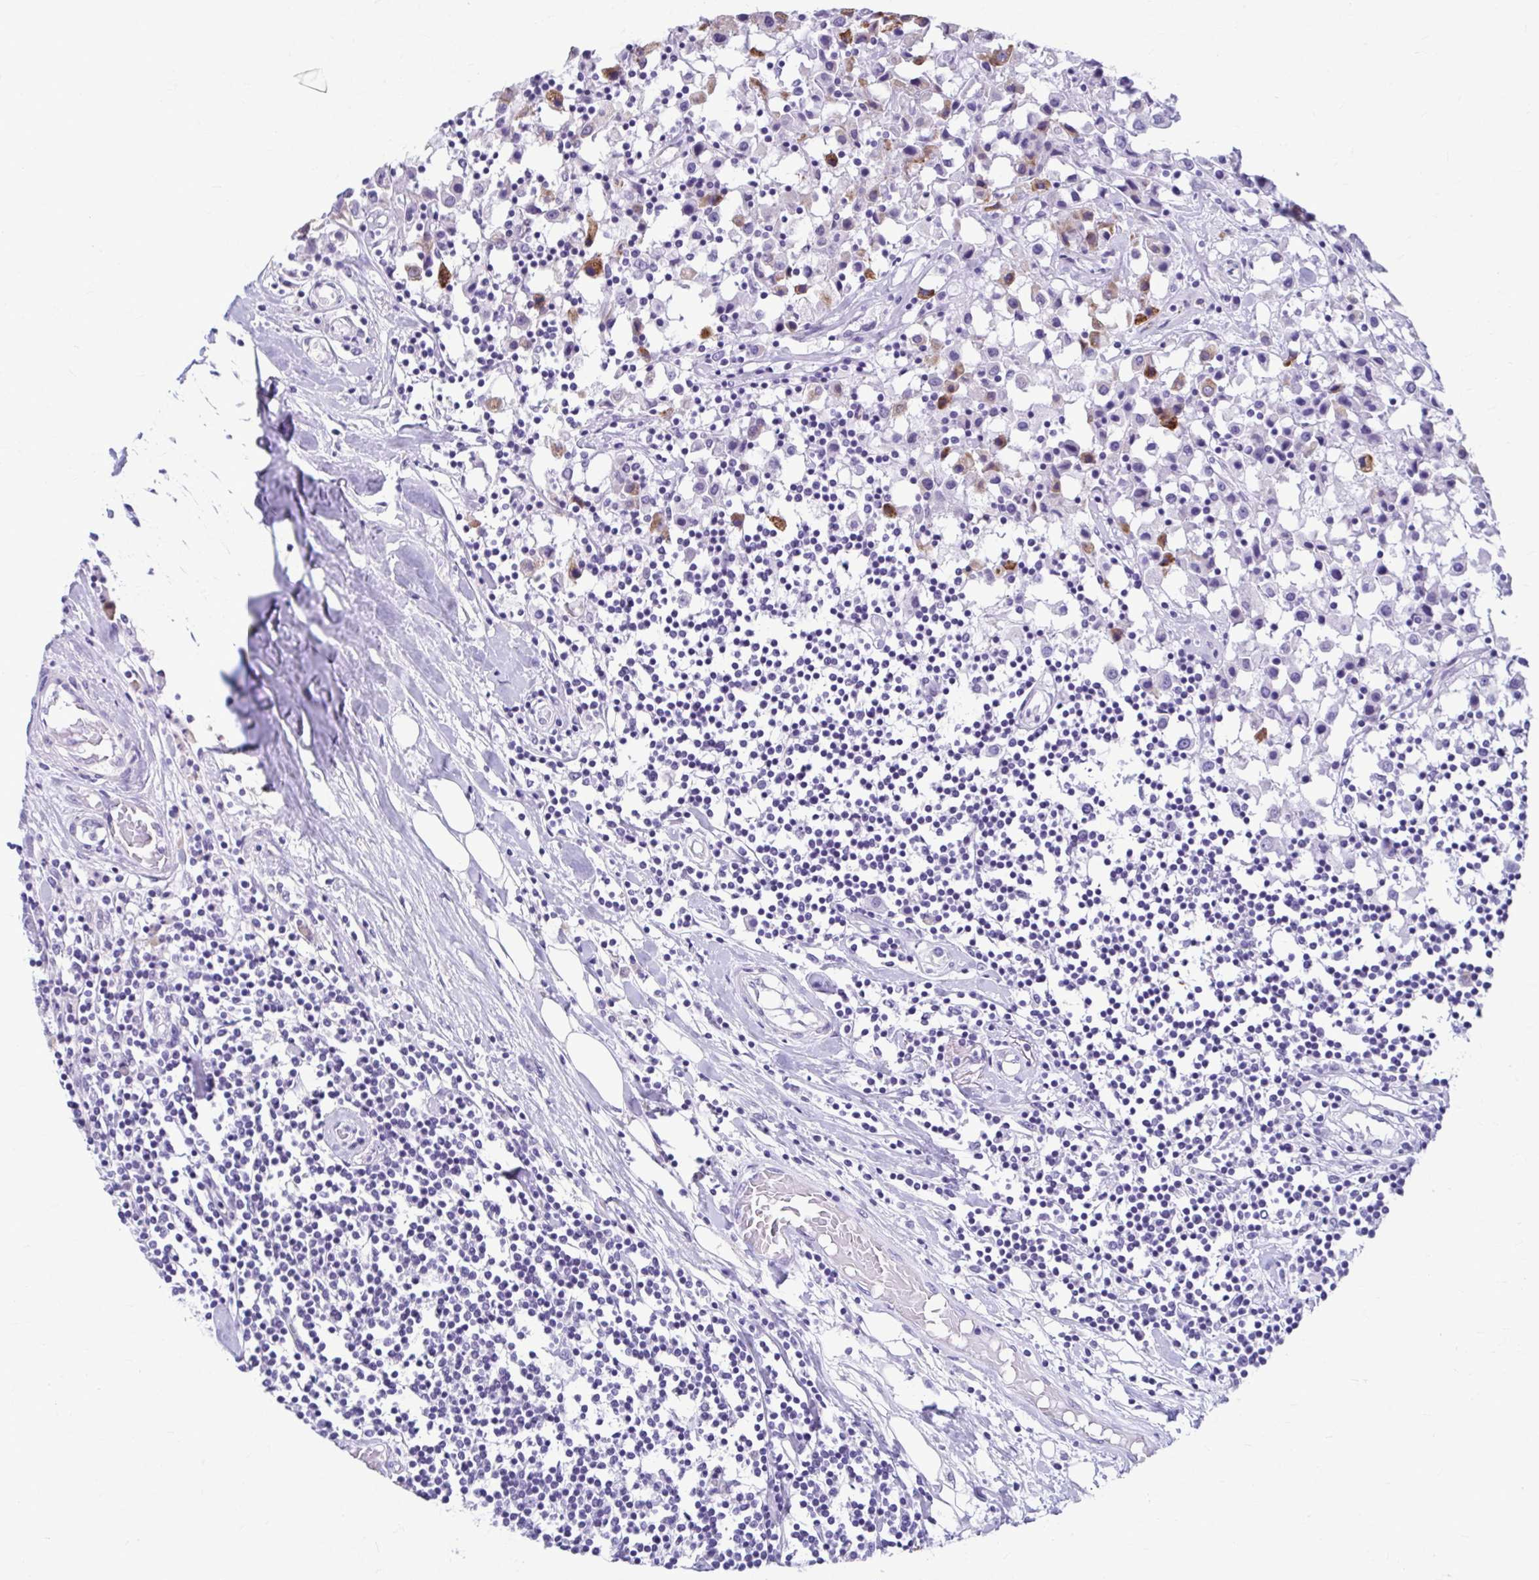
{"staining": {"intensity": "strong", "quantity": "<25%", "location": "cytoplasmic/membranous"}, "tissue": "breast cancer", "cell_type": "Tumor cells", "image_type": "cancer", "snomed": [{"axis": "morphology", "description": "Duct carcinoma"}, {"axis": "topography", "description": "Breast"}], "caption": "Protein analysis of breast intraductal carcinoma tissue demonstrates strong cytoplasmic/membranous staining in approximately <25% of tumor cells. The staining was performed using DAB, with brown indicating positive protein expression. Nuclei are stained blue with hematoxylin.", "gene": "SERPINI1", "patient": {"sex": "female", "age": 61}}